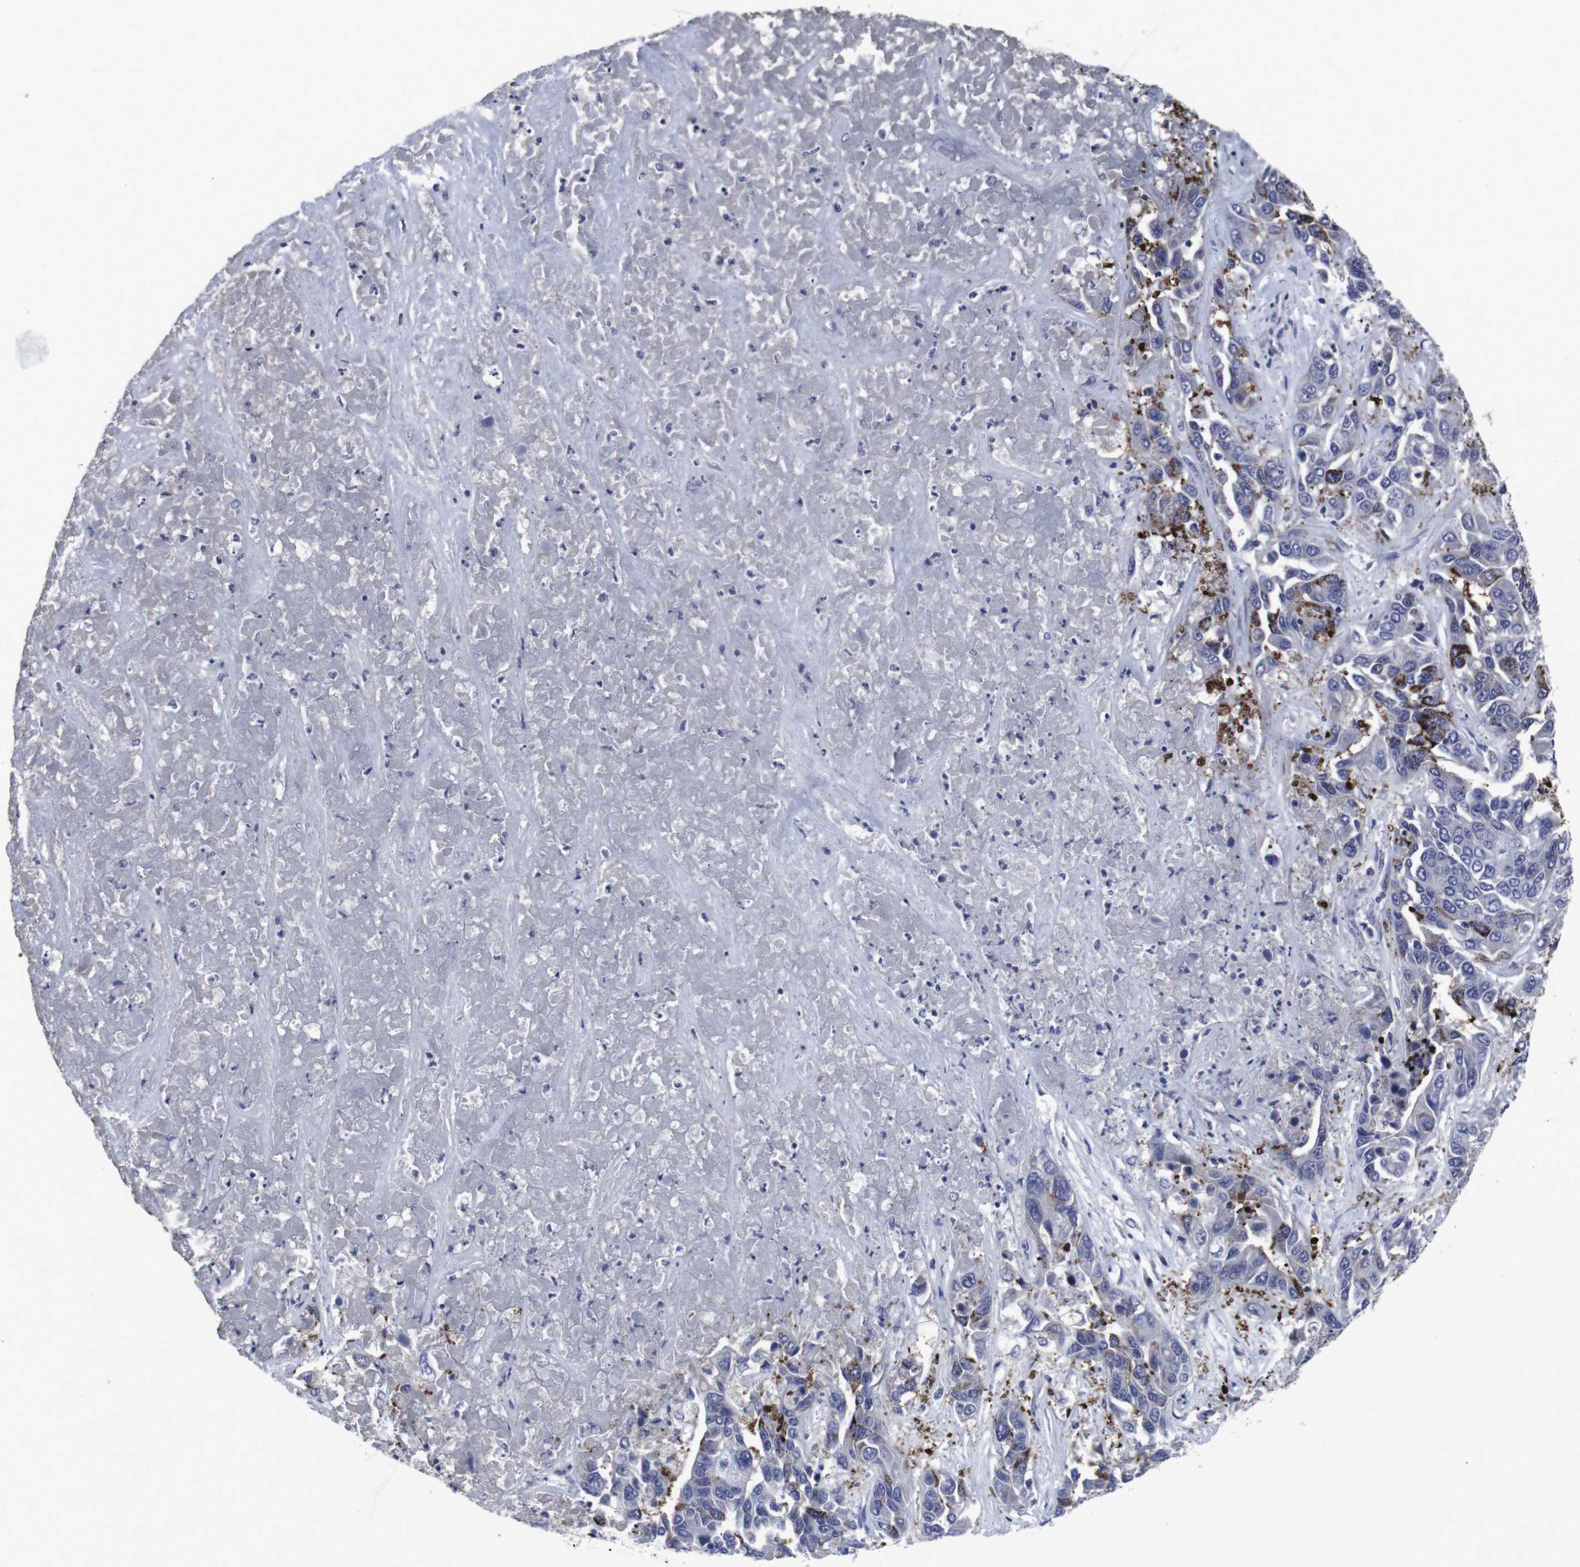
{"staining": {"intensity": "moderate", "quantity": "<25%", "location": "cytoplasmic/membranous"}, "tissue": "liver cancer", "cell_type": "Tumor cells", "image_type": "cancer", "snomed": [{"axis": "morphology", "description": "Cholangiocarcinoma"}, {"axis": "topography", "description": "Liver"}], "caption": "IHC histopathology image of liver cholangiocarcinoma stained for a protein (brown), which shows low levels of moderate cytoplasmic/membranous staining in about <25% of tumor cells.", "gene": "SNCG", "patient": {"sex": "female", "age": 52}}